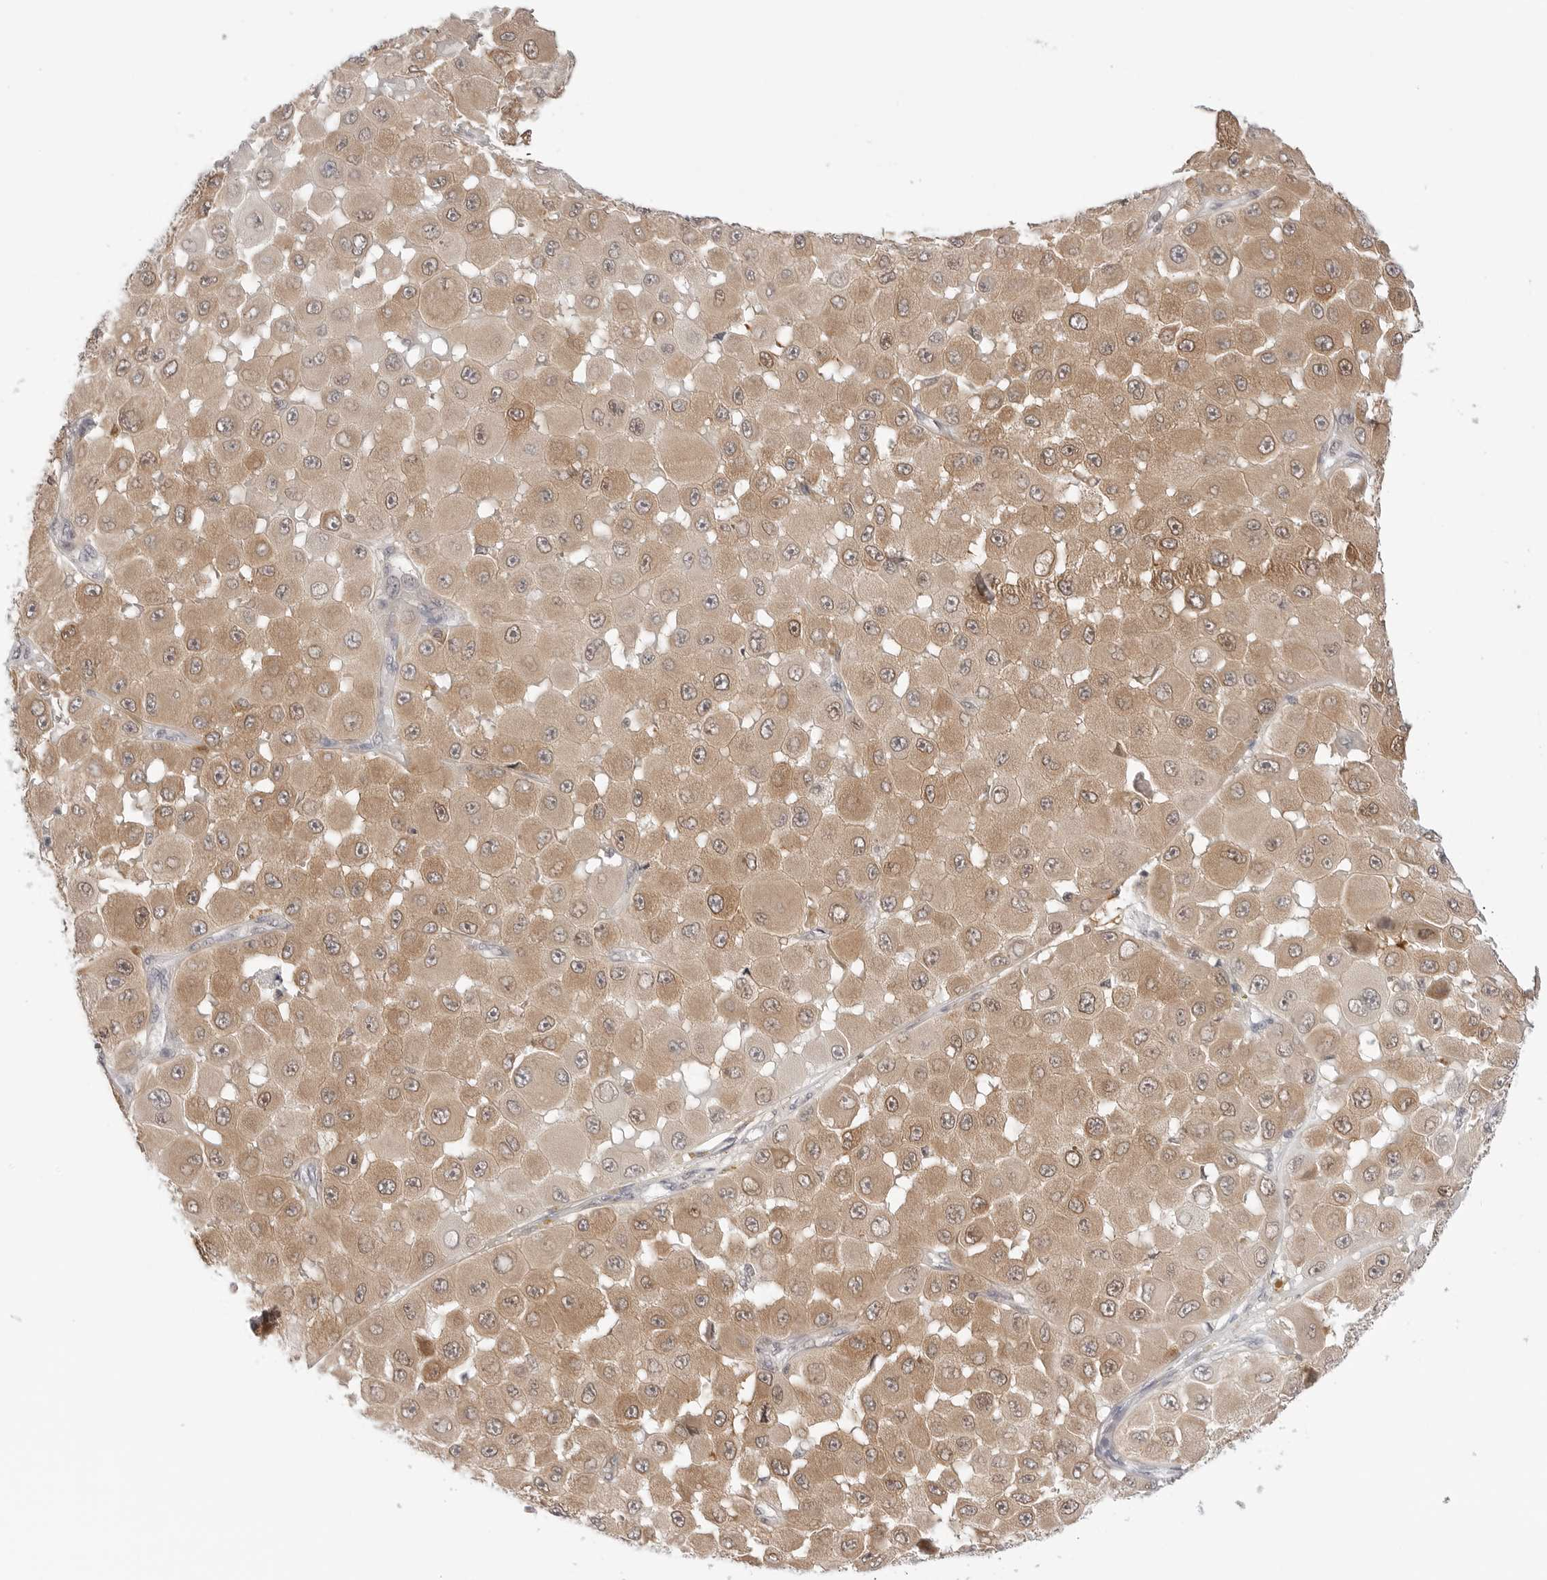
{"staining": {"intensity": "moderate", "quantity": ">75%", "location": "cytoplasmic/membranous"}, "tissue": "melanoma", "cell_type": "Tumor cells", "image_type": "cancer", "snomed": [{"axis": "morphology", "description": "Malignant melanoma, NOS"}, {"axis": "topography", "description": "Skin"}], "caption": "Tumor cells show medium levels of moderate cytoplasmic/membranous staining in approximately >75% of cells in human malignant melanoma.", "gene": "NUDC", "patient": {"sex": "female", "age": 81}}